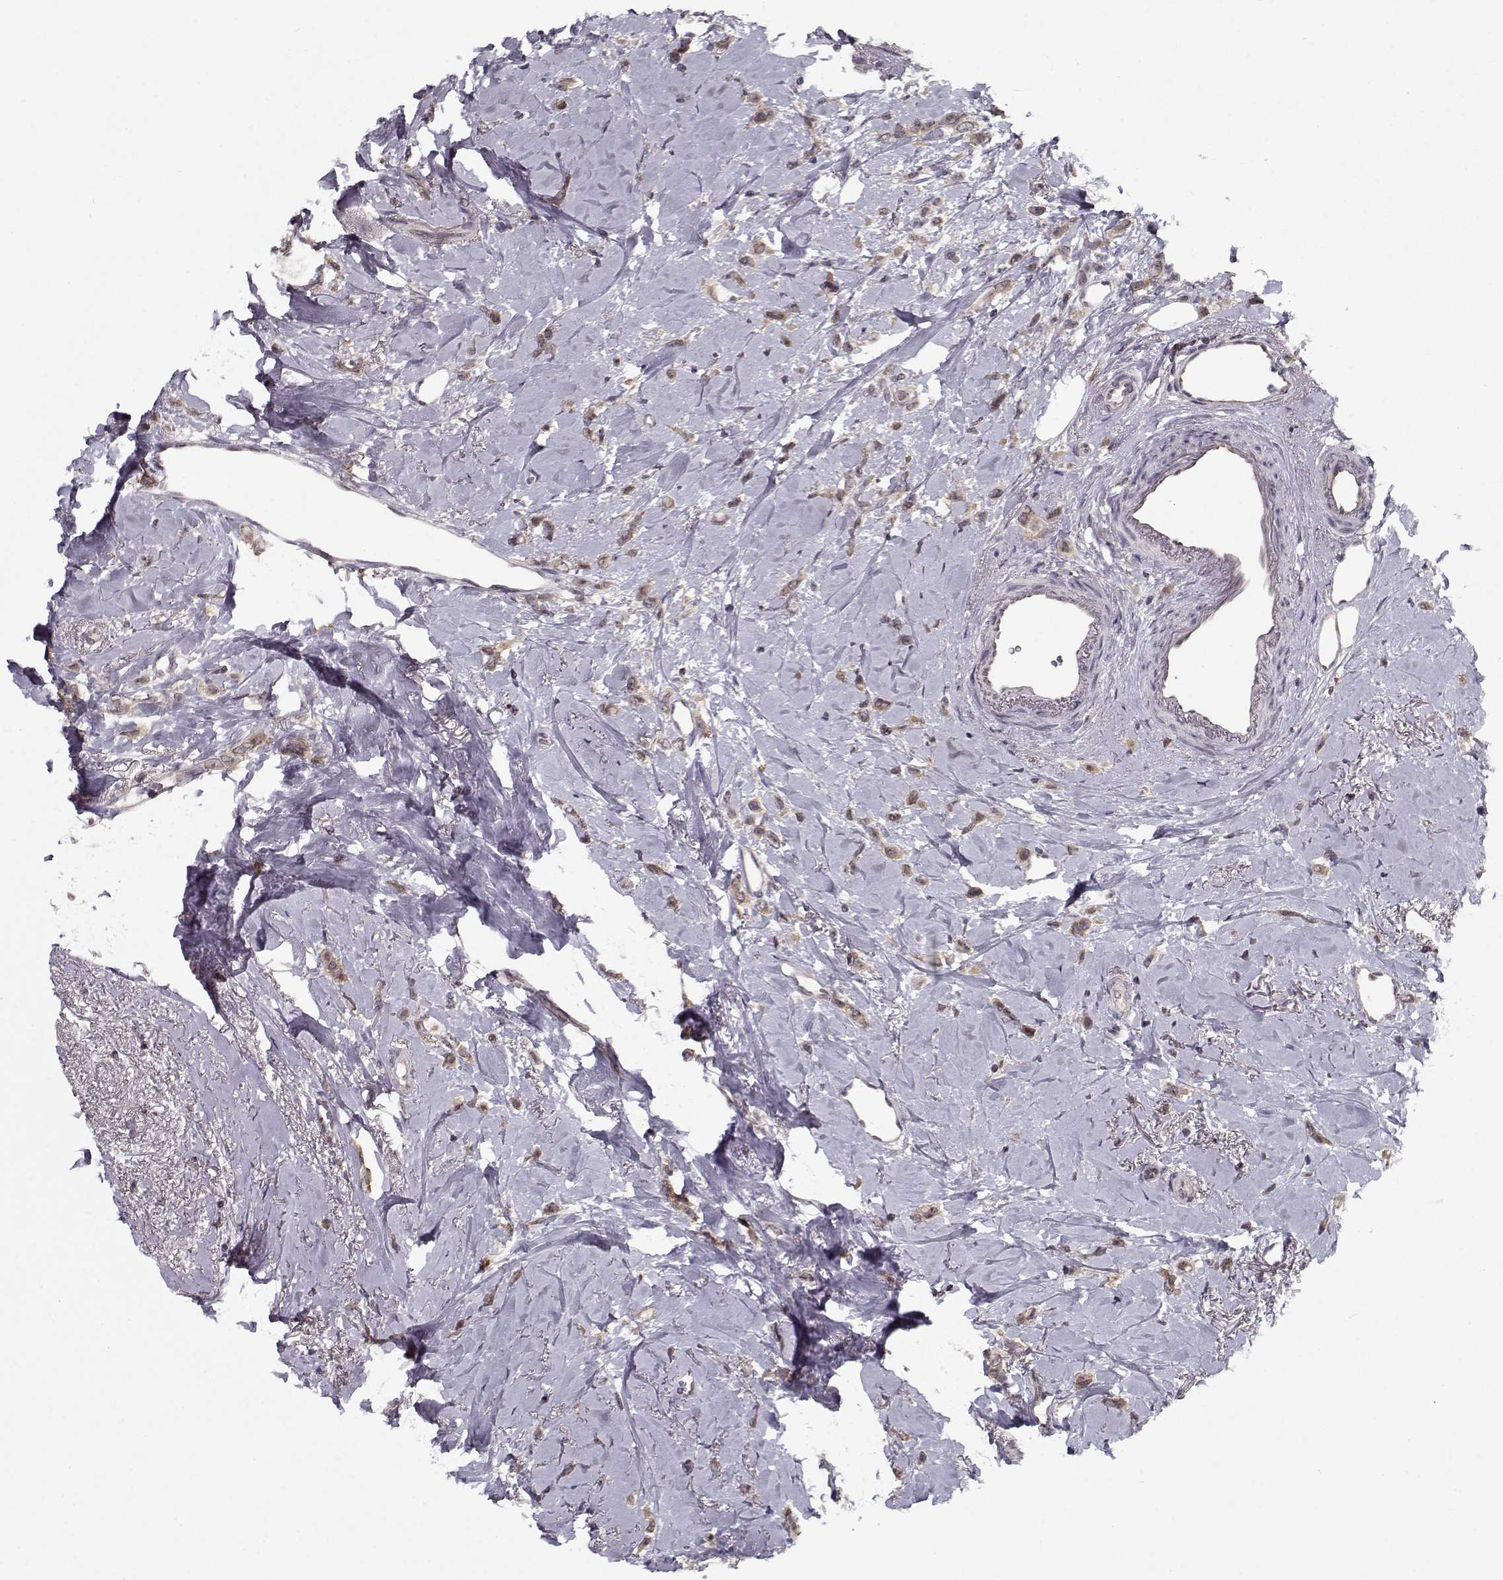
{"staining": {"intensity": "weak", "quantity": ">75%", "location": "cytoplasmic/membranous"}, "tissue": "breast cancer", "cell_type": "Tumor cells", "image_type": "cancer", "snomed": [{"axis": "morphology", "description": "Lobular carcinoma"}, {"axis": "topography", "description": "Breast"}], "caption": "A brown stain shows weak cytoplasmic/membranous staining of a protein in breast cancer tumor cells.", "gene": "TESPA1", "patient": {"sex": "female", "age": 66}}